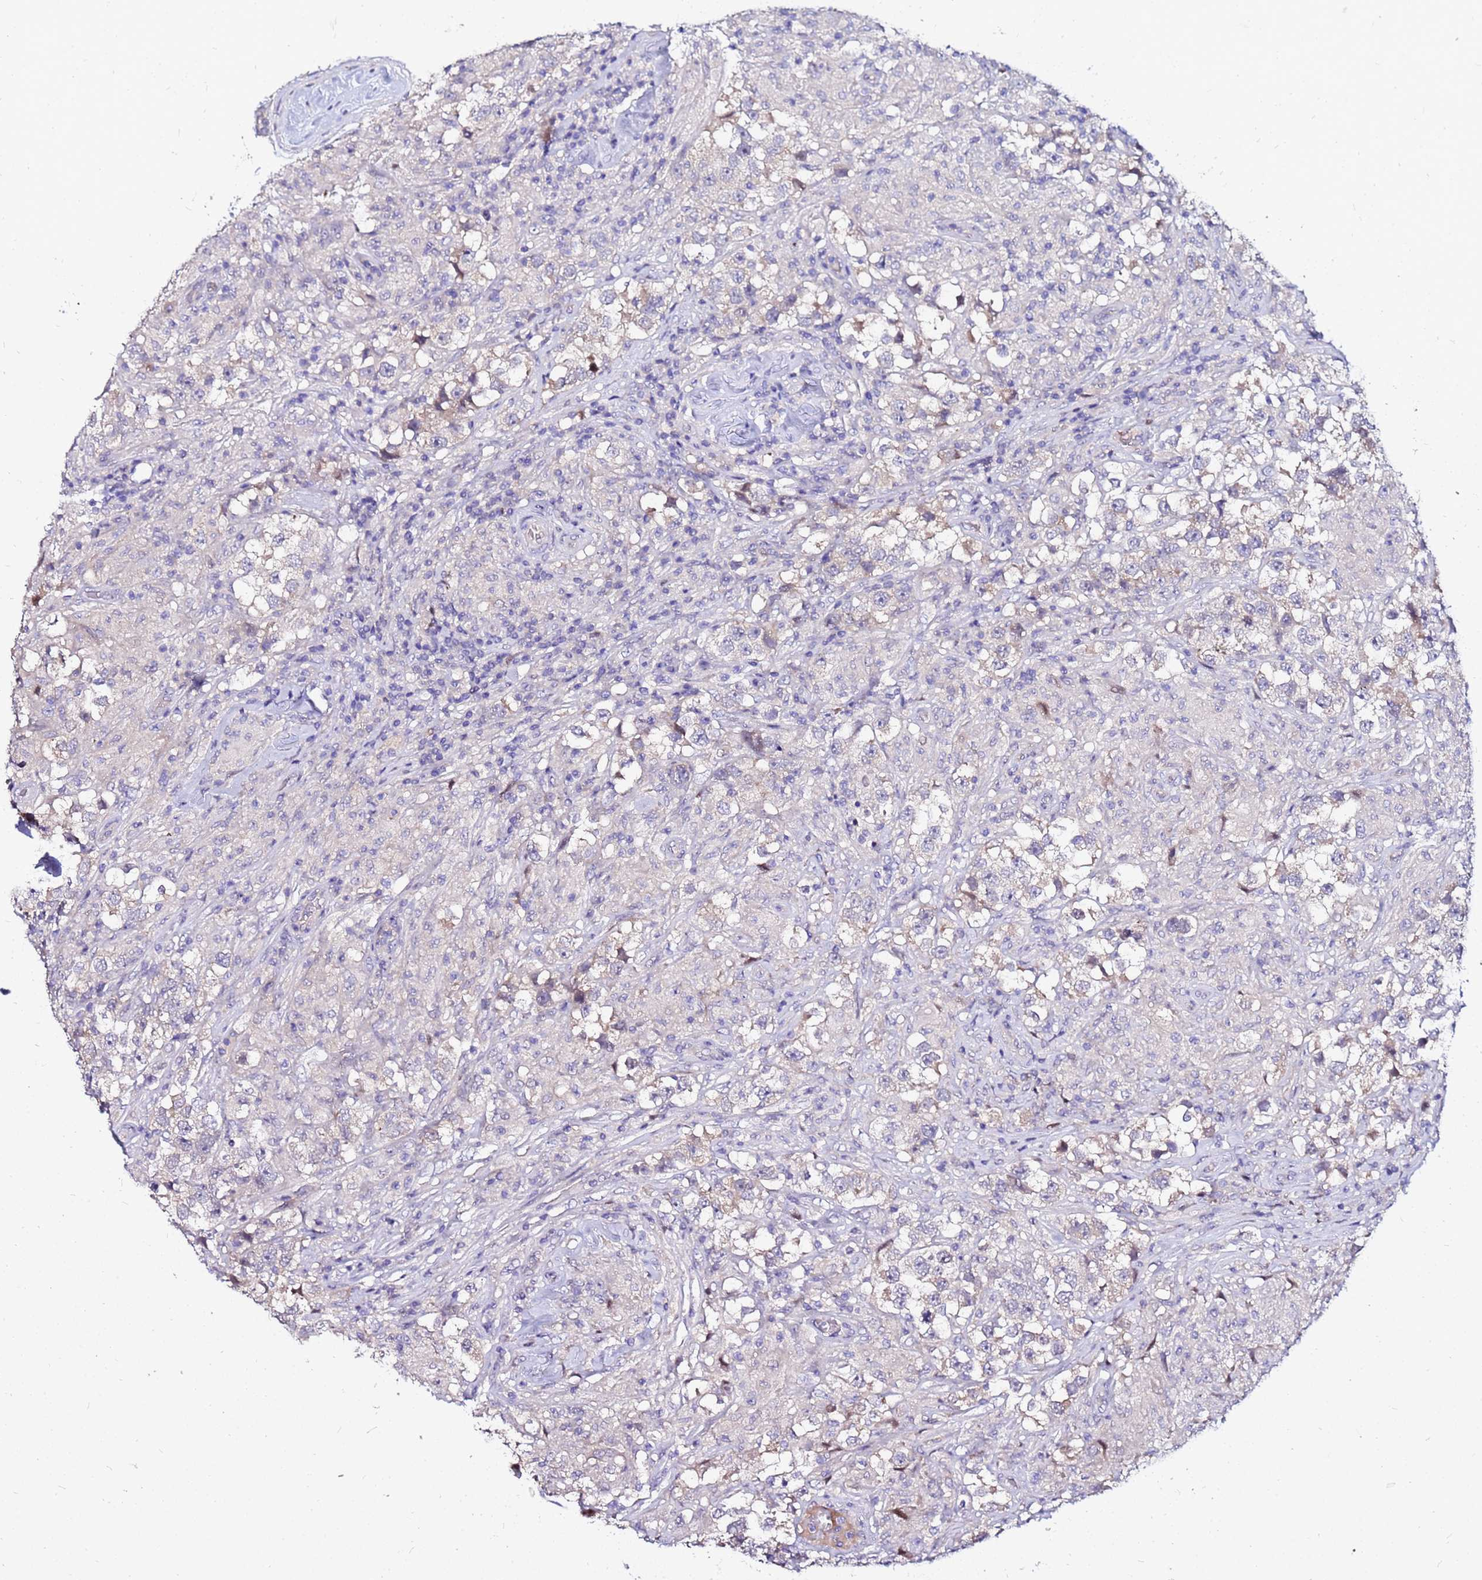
{"staining": {"intensity": "weak", "quantity": "<25%", "location": "cytoplasmic/membranous"}, "tissue": "testis cancer", "cell_type": "Tumor cells", "image_type": "cancer", "snomed": [{"axis": "morphology", "description": "Seminoma, NOS"}, {"axis": "topography", "description": "Testis"}], "caption": "This is an IHC image of testis seminoma. There is no positivity in tumor cells.", "gene": "ARHGEF5", "patient": {"sex": "male", "age": 46}}